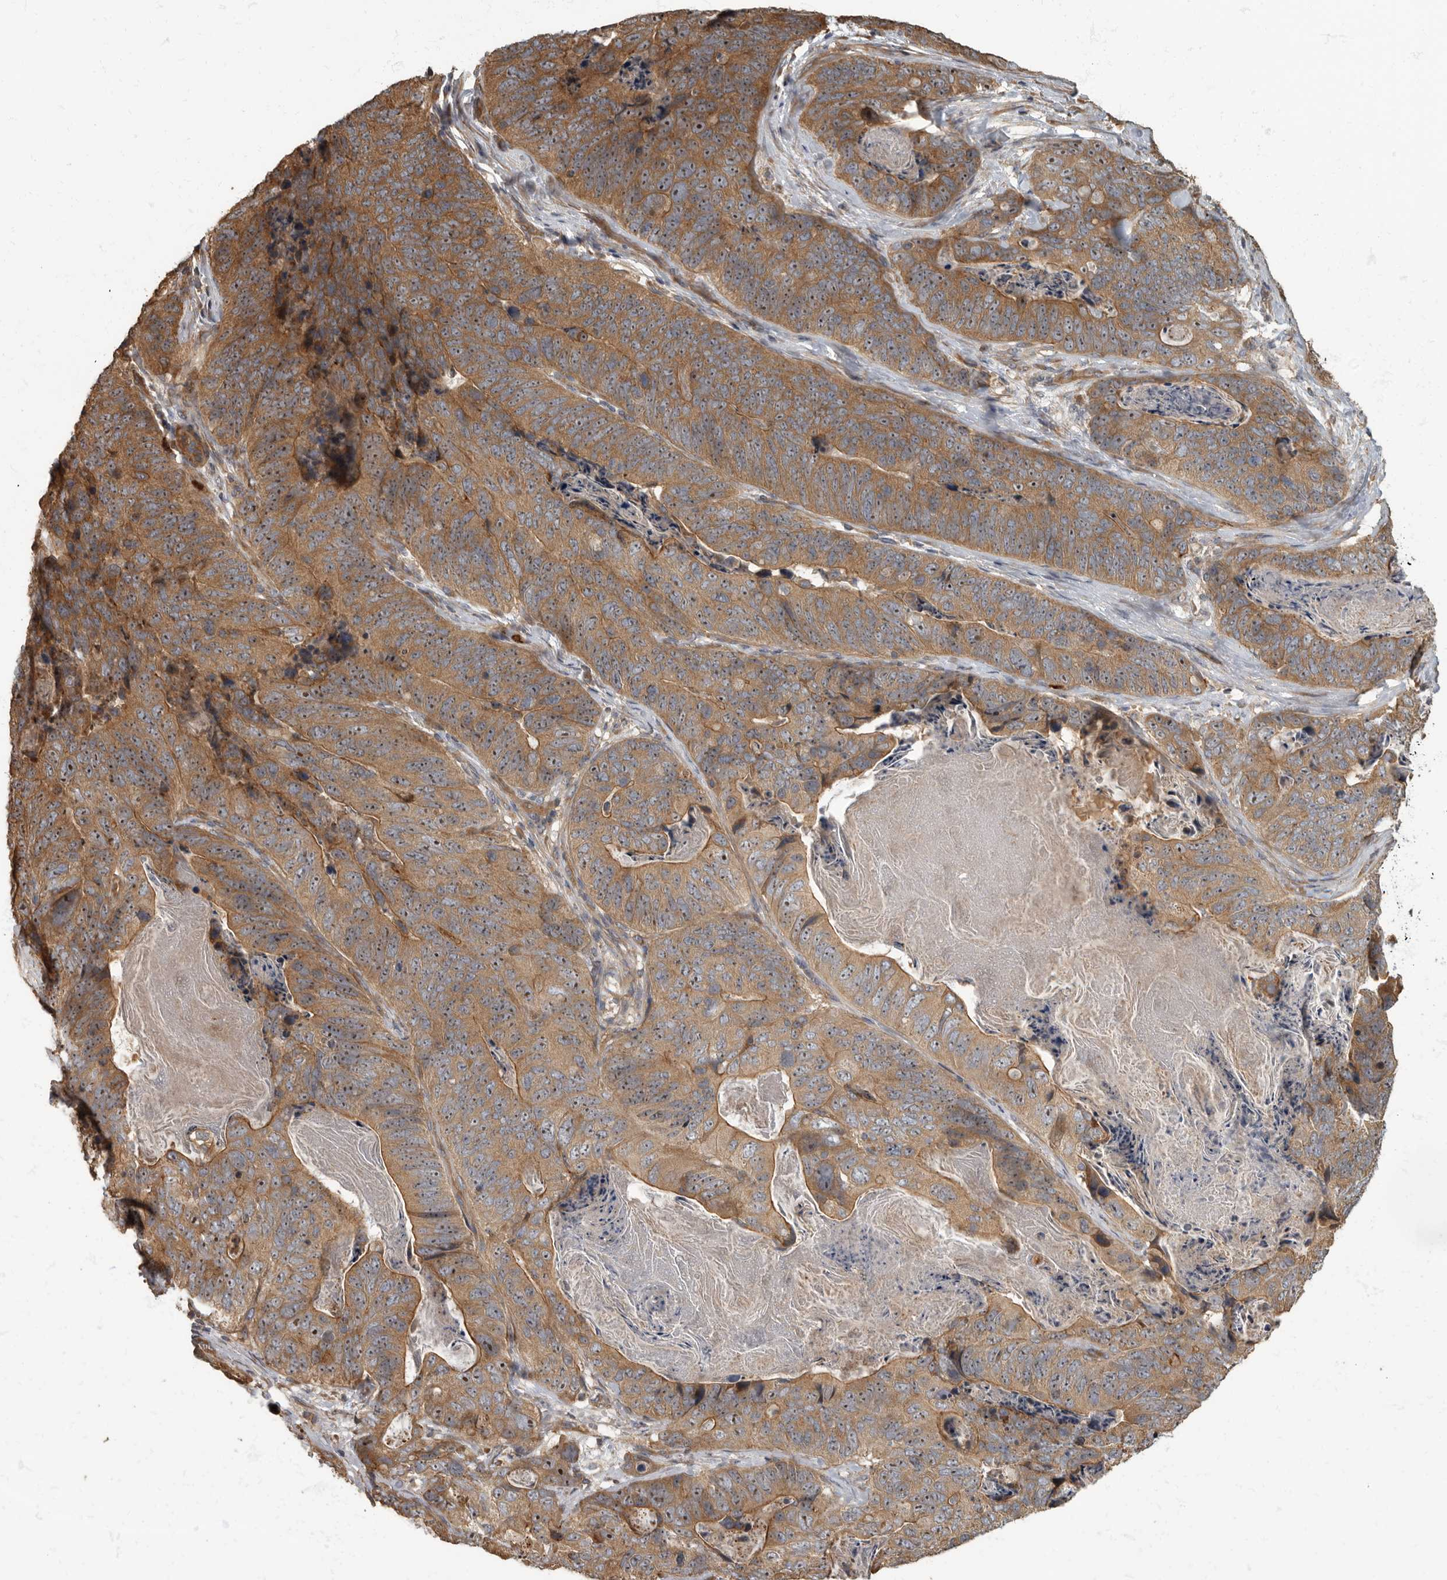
{"staining": {"intensity": "moderate", "quantity": ">75%", "location": "cytoplasmic/membranous"}, "tissue": "stomach cancer", "cell_type": "Tumor cells", "image_type": "cancer", "snomed": [{"axis": "morphology", "description": "Normal tissue, NOS"}, {"axis": "morphology", "description": "Adenocarcinoma, NOS"}, {"axis": "topography", "description": "Stomach"}], "caption": "High-power microscopy captured an IHC micrograph of stomach cancer, revealing moderate cytoplasmic/membranous staining in about >75% of tumor cells. (Stains: DAB in brown, nuclei in blue, Microscopy: brightfield microscopy at high magnification).", "gene": "DAAM1", "patient": {"sex": "female", "age": 89}}